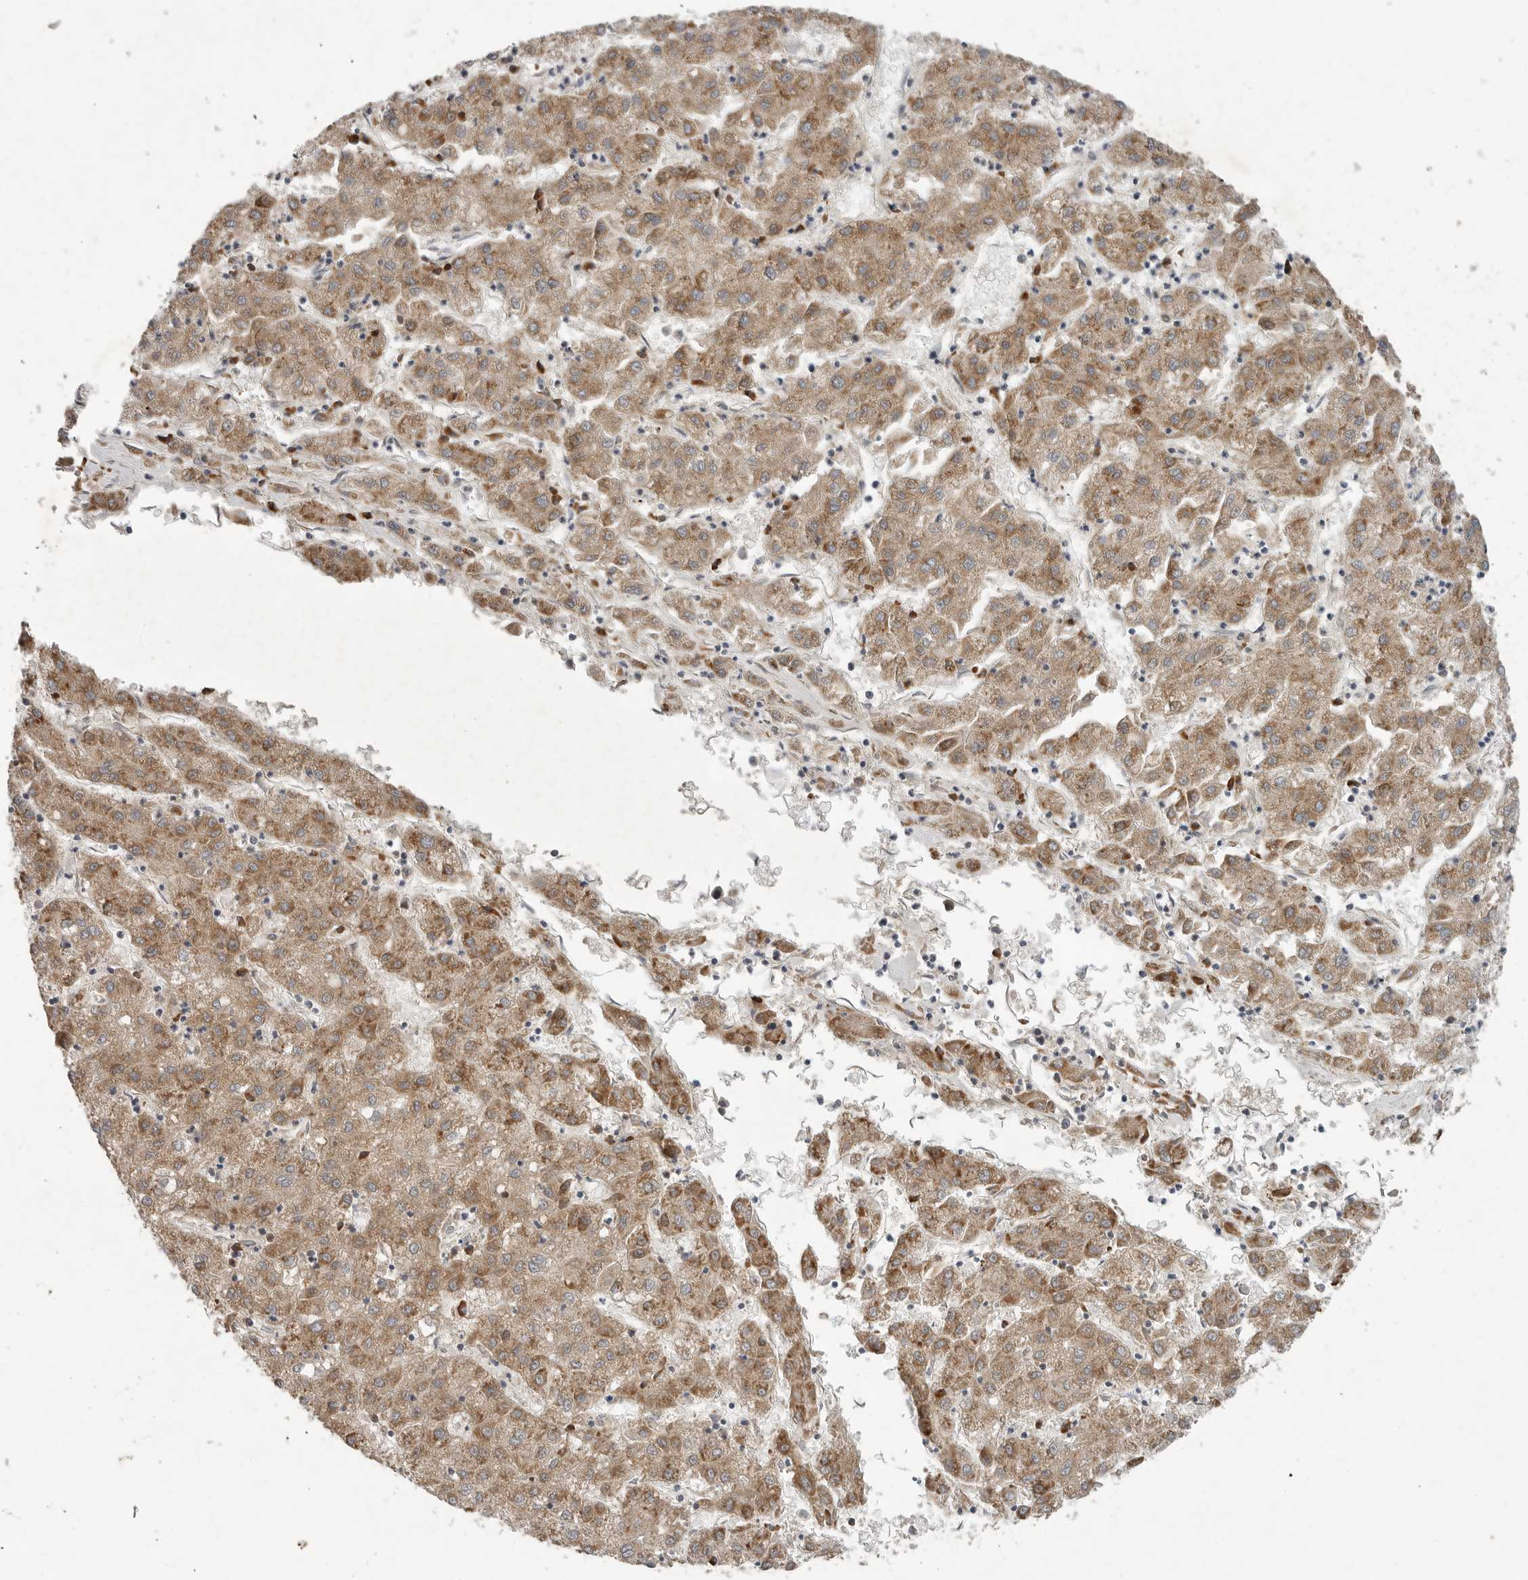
{"staining": {"intensity": "moderate", "quantity": ">75%", "location": "cytoplasmic/membranous"}, "tissue": "liver cancer", "cell_type": "Tumor cells", "image_type": "cancer", "snomed": [{"axis": "morphology", "description": "Carcinoma, Hepatocellular, NOS"}, {"axis": "topography", "description": "Liver"}], "caption": "An immunohistochemistry photomicrograph of neoplastic tissue is shown. Protein staining in brown highlights moderate cytoplasmic/membranous positivity in liver cancer within tumor cells.", "gene": "OSBPL9", "patient": {"sex": "male", "age": 72}}